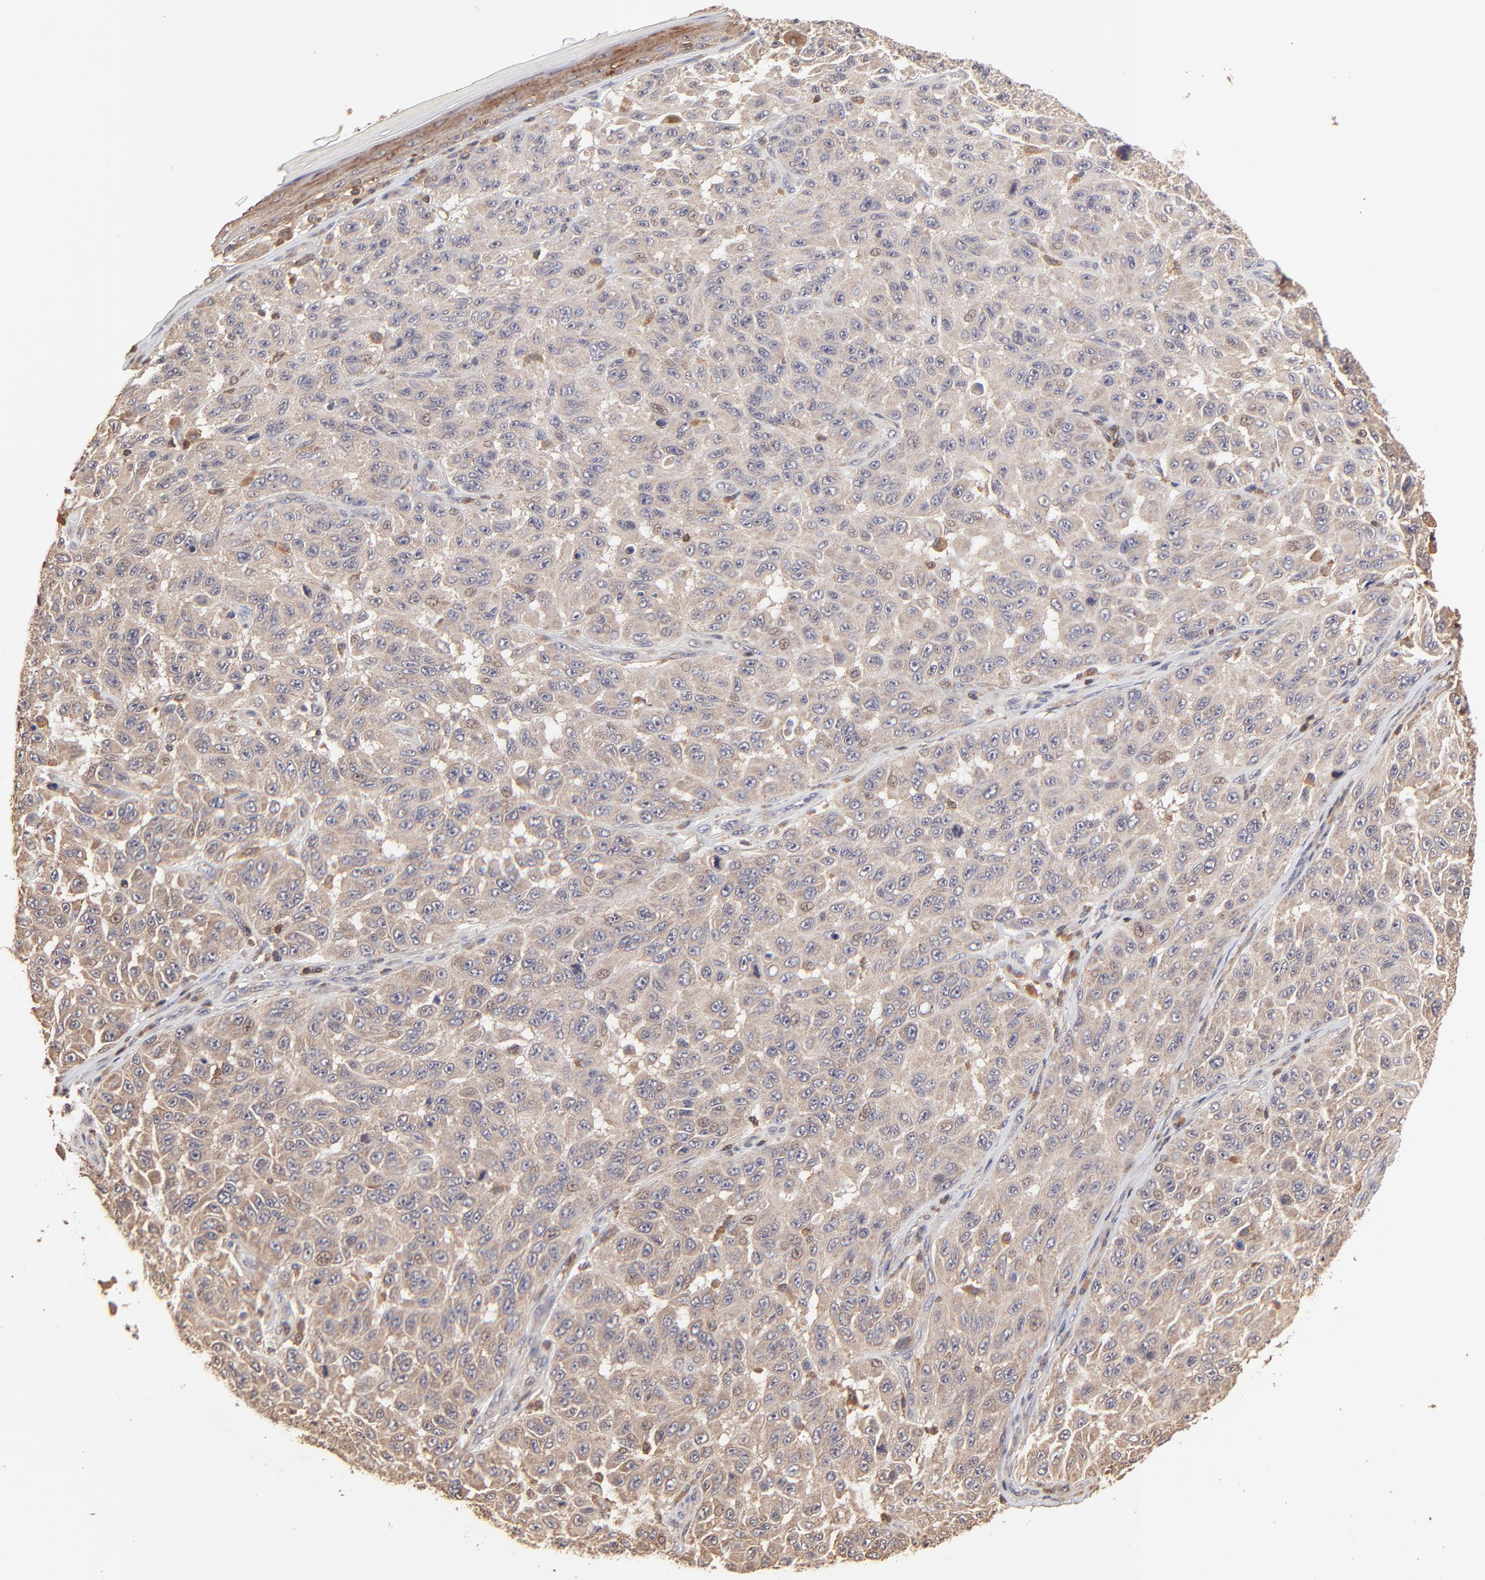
{"staining": {"intensity": "weak", "quantity": ">75%", "location": "cytoplasmic/membranous"}, "tissue": "melanoma", "cell_type": "Tumor cells", "image_type": "cancer", "snomed": [{"axis": "morphology", "description": "Malignant melanoma, NOS"}, {"axis": "topography", "description": "Skin"}], "caption": "Protein staining of malignant melanoma tissue demonstrates weak cytoplasmic/membranous expression in about >75% of tumor cells. (brown staining indicates protein expression, while blue staining denotes nuclei).", "gene": "STON2", "patient": {"sex": "male", "age": 30}}